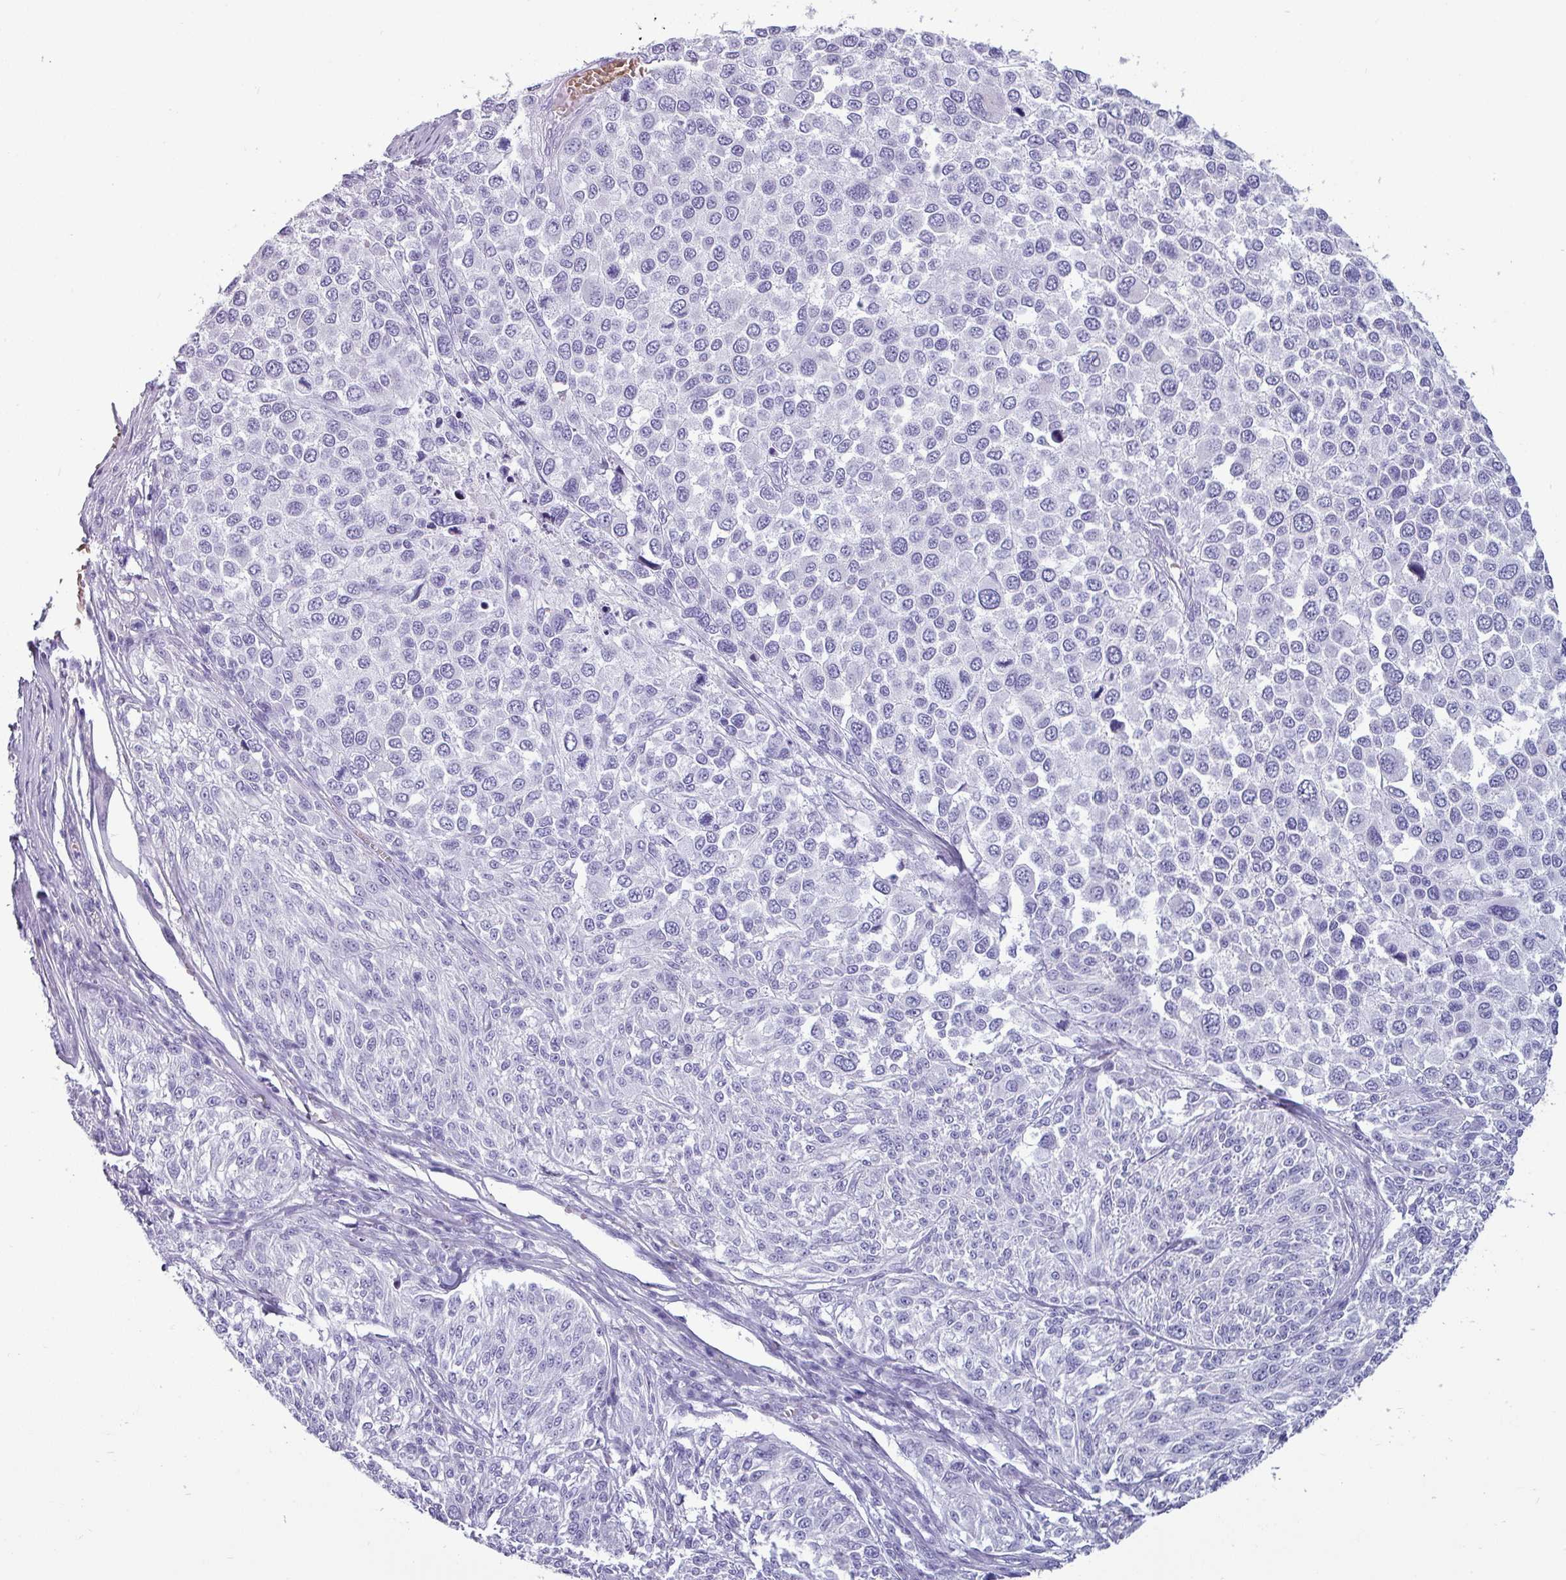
{"staining": {"intensity": "negative", "quantity": "none", "location": "none"}, "tissue": "melanoma", "cell_type": "Tumor cells", "image_type": "cancer", "snomed": [{"axis": "morphology", "description": "Malignant melanoma, NOS"}, {"axis": "topography", "description": "Skin of trunk"}], "caption": "This is an immunohistochemistry micrograph of melanoma. There is no expression in tumor cells.", "gene": "CRYBB2", "patient": {"sex": "male", "age": 71}}